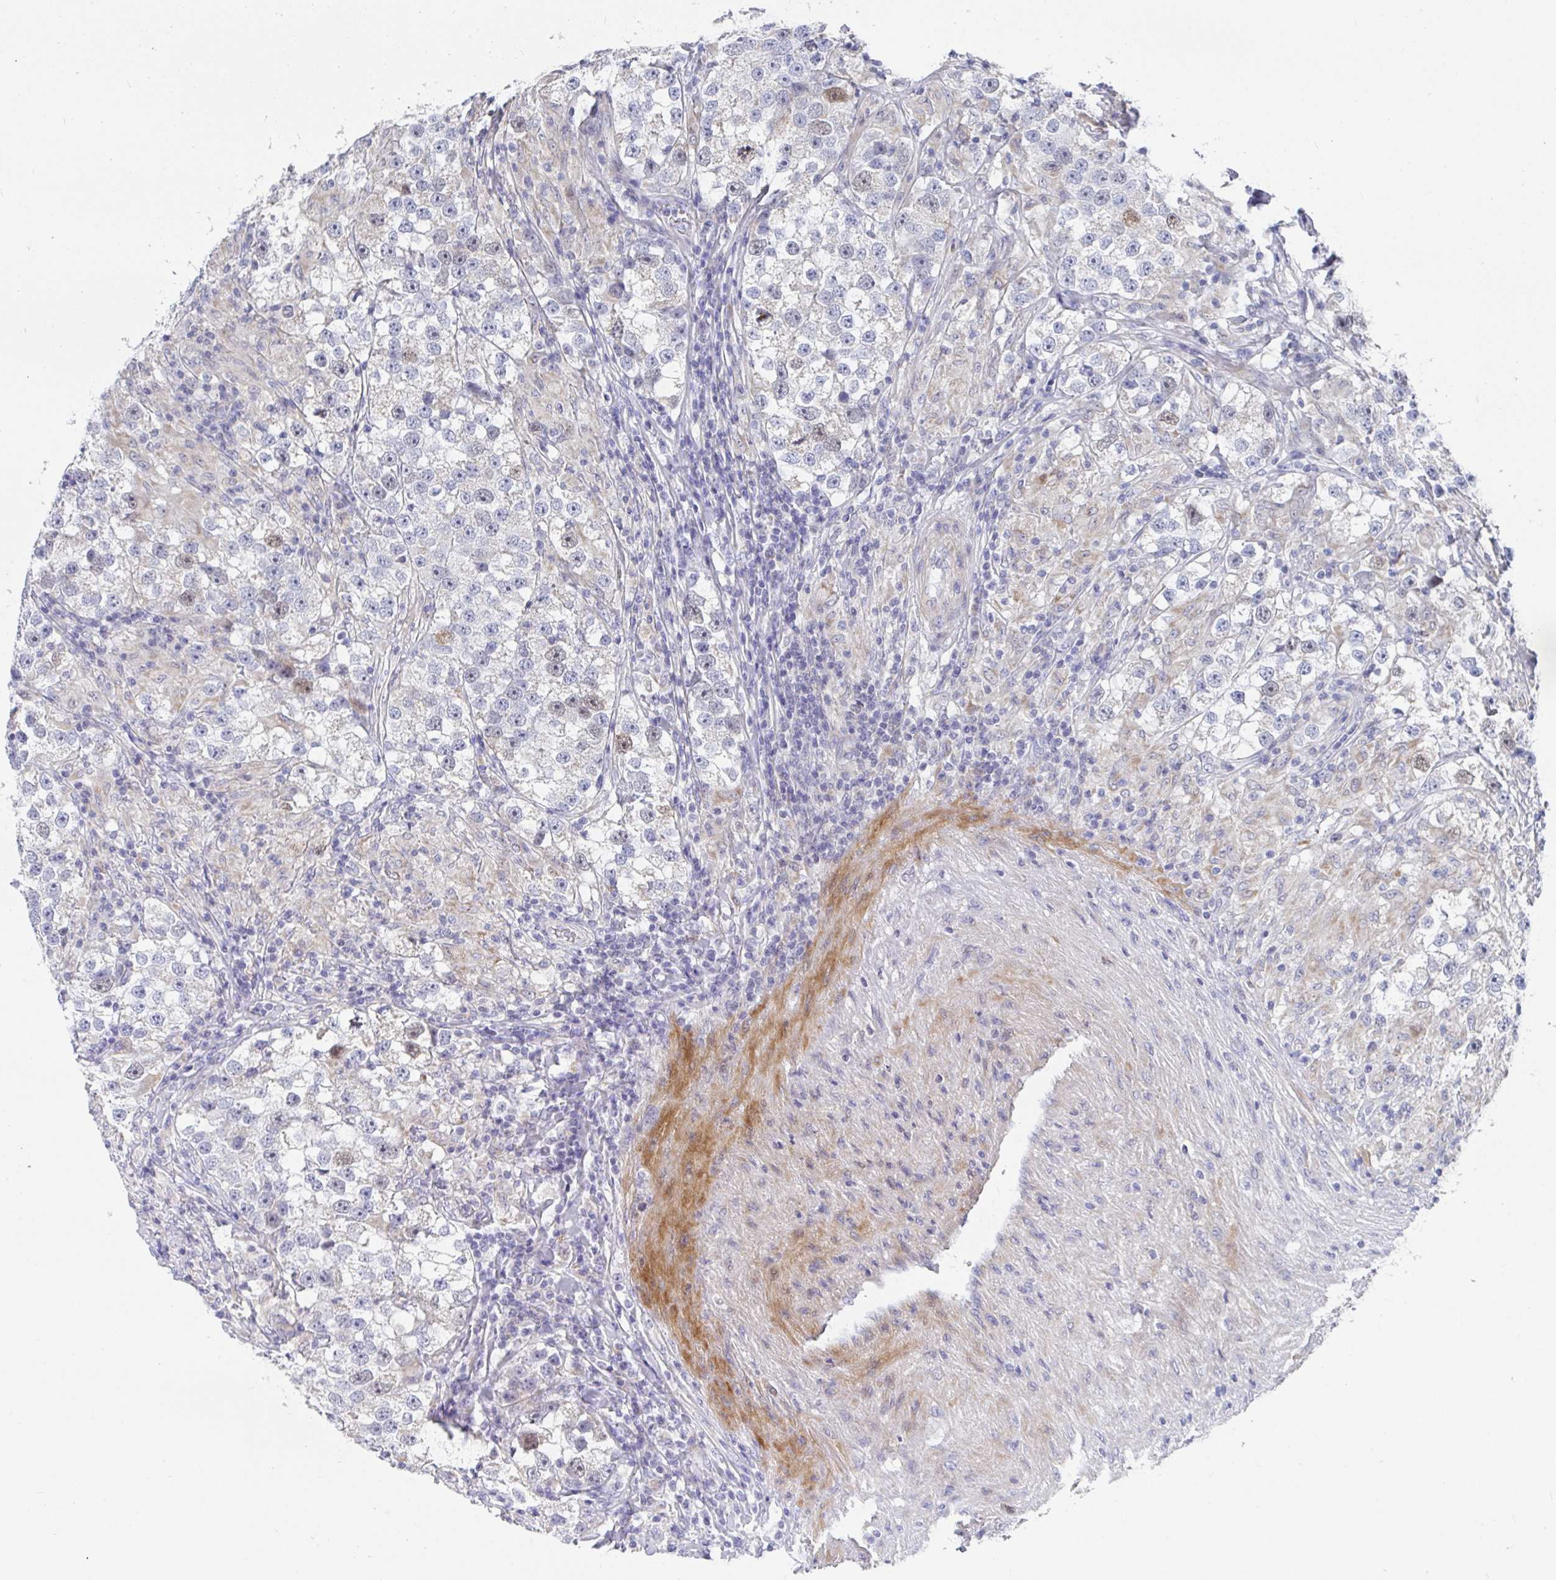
{"staining": {"intensity": "weak", "quantity": "<25%", "location": "nuclear"}, "tissue": "testis cancer", "cell_type": "Tumor cells", "image_type": "cancer", "snomed": [{"axis": "morphology", "description": "Seminoma, NOS"}, {"axis": "topography", "description": "Testis"}], "caption": "Testis cancer stained for a protein using IHC reveals no positivity tumor cells.", "gene": "ATP5F1C", "patient": {"sex": "male", "age": 46}}